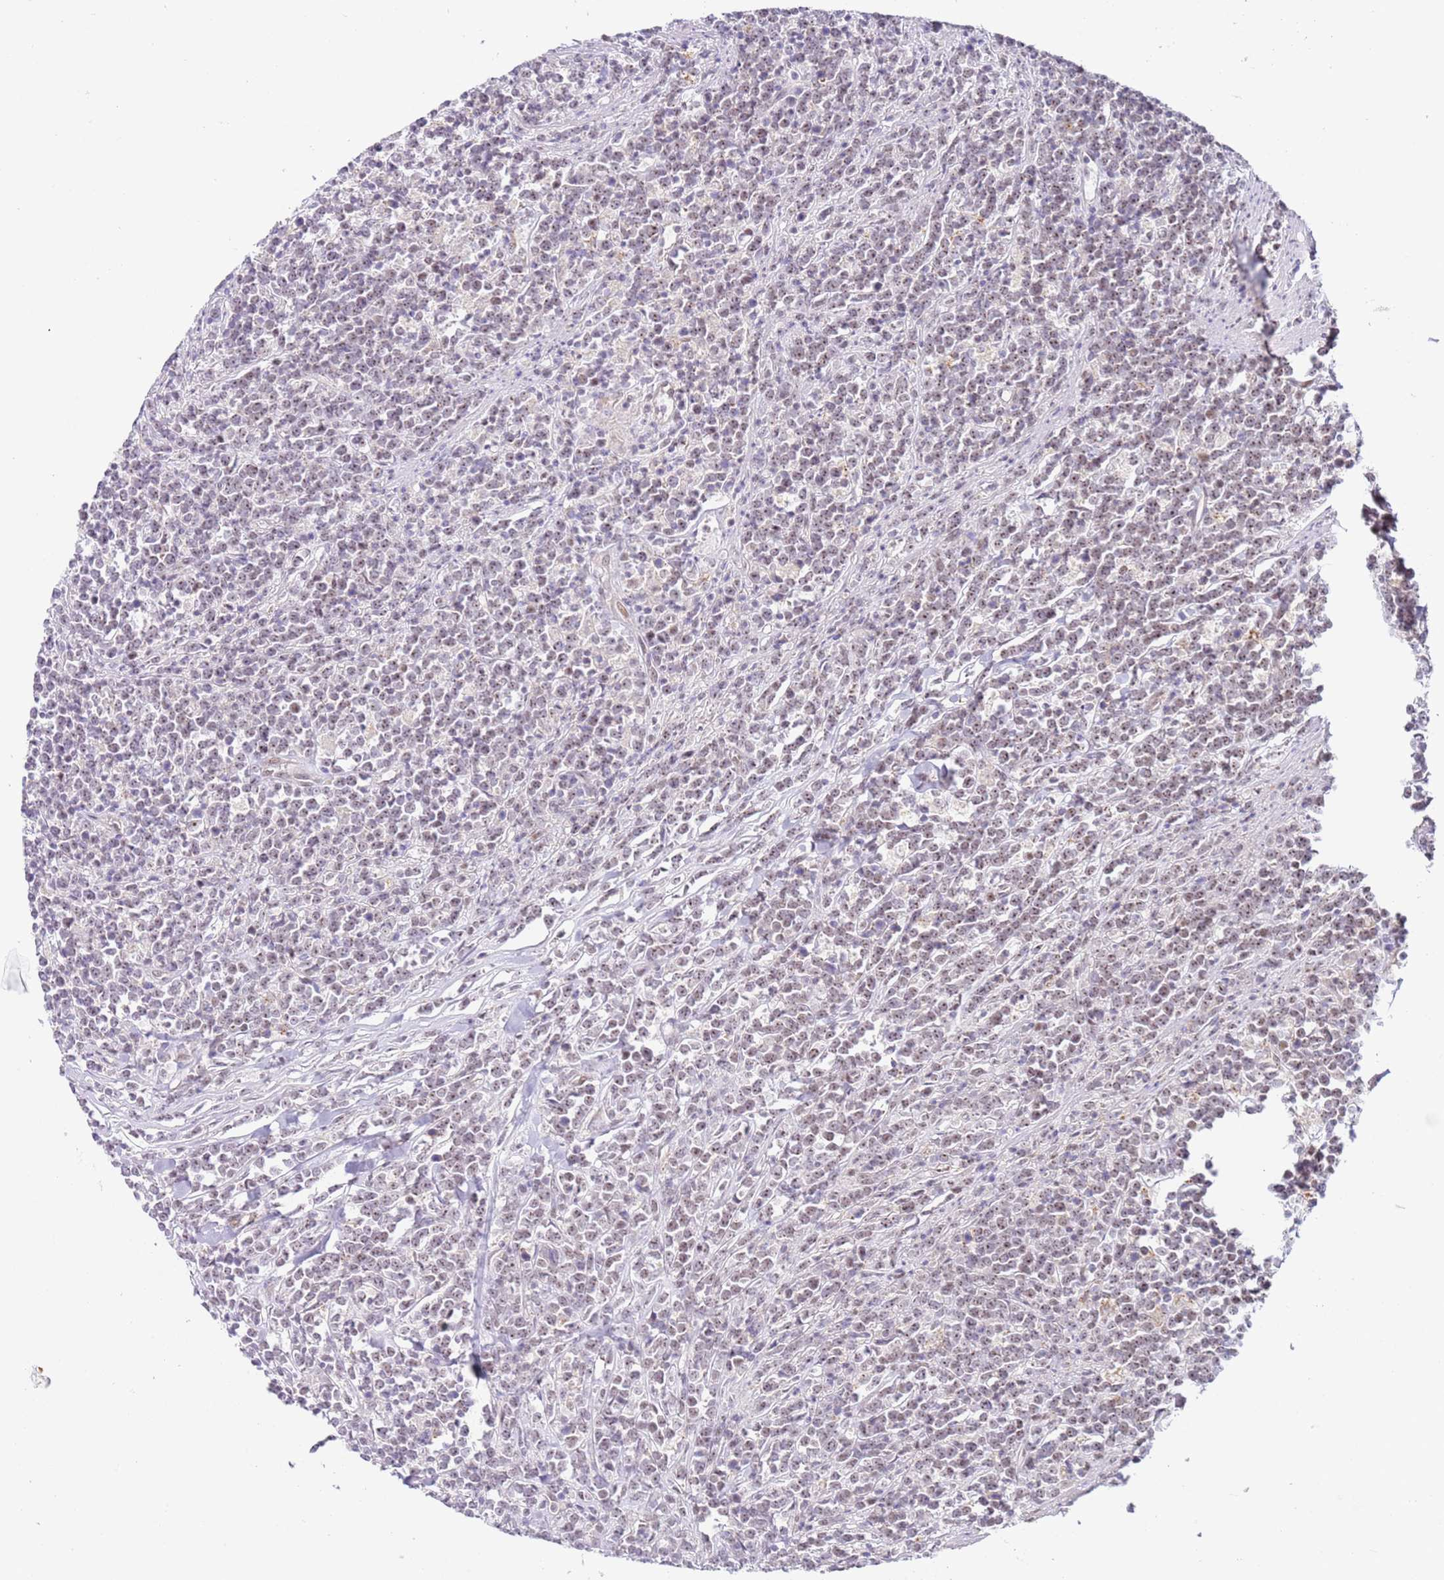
{"staining": {"intensity": "weak", "quantity": "25%-75%", "location": "nuclear"}, "tissue": "lymphoma", "cell_type": "Tumor cells", "image_type": "cancer", "snomed": [{"axis": "morphology", "description": "Malignant lymphoma, non-Hodgkin's type, High grade"}, {"axis": "topography", "description": "Small intestine"}, {"axis": "topography", "description": "Colon"}], "caption": "Immunohistochemical staining of human lymphoma exhibits low levels of weak nuclear staining in approximately 25%-75% of tumor cells.", "gene": "LGALSL", "patient": {"sex": "male", "age": 8}}